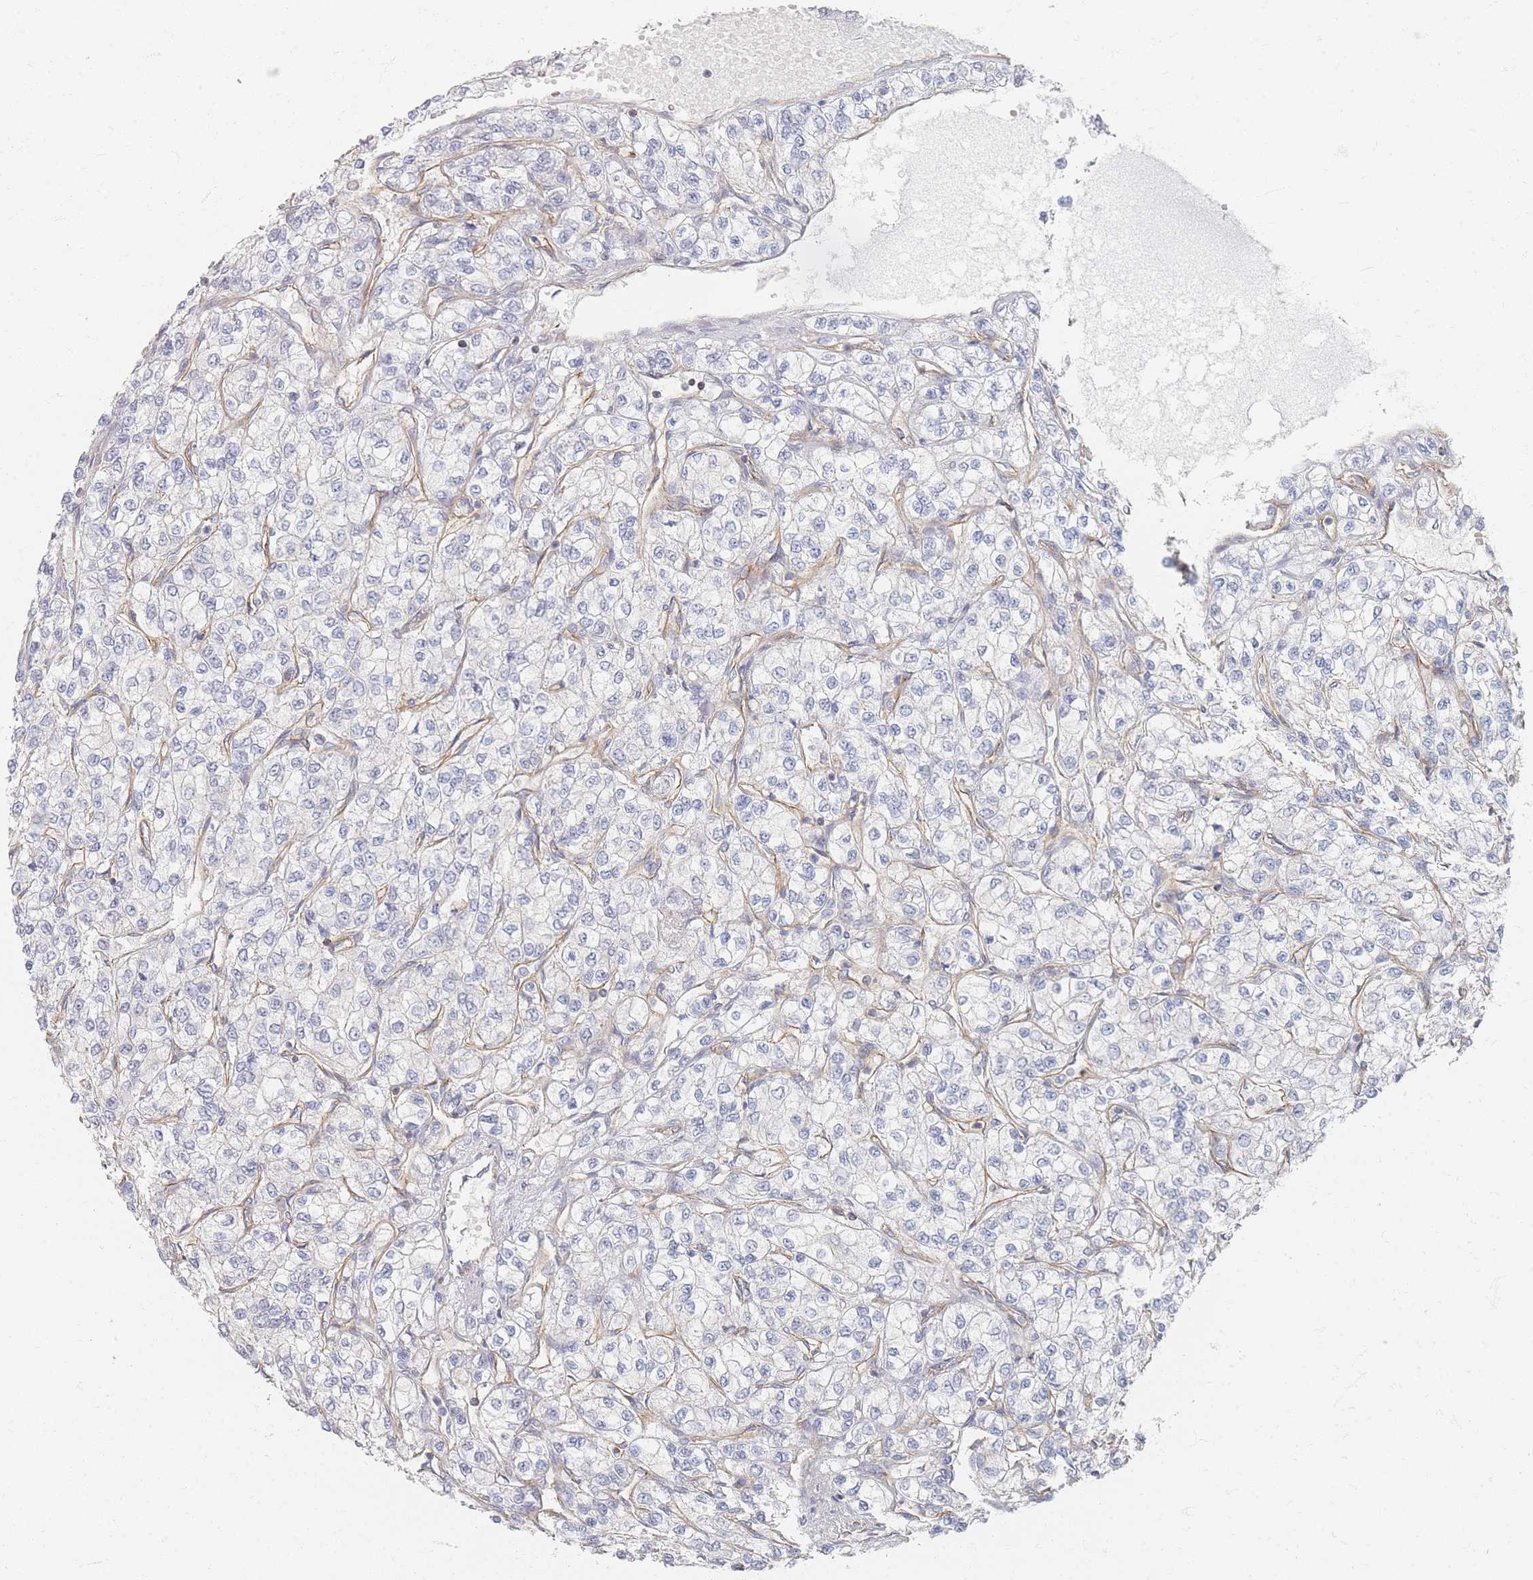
{"staining": {"intensity": "negative", "quantity": "none", "location": "none"}, "tissue": "renal cancer", "cell_type": "Tumor cells", "image_type": "cancer", "snomed": [{"axis": "morphology", "description": "Adenocarcinoma, NOS"}, {"axis": "topography", "description": "Kidney"}], "caption": "Tumor cells show no significant staining in renal cancer (adenocarcinoma).", "gene": "GNB1", "patient": {"sex": "male", "age": 80}}